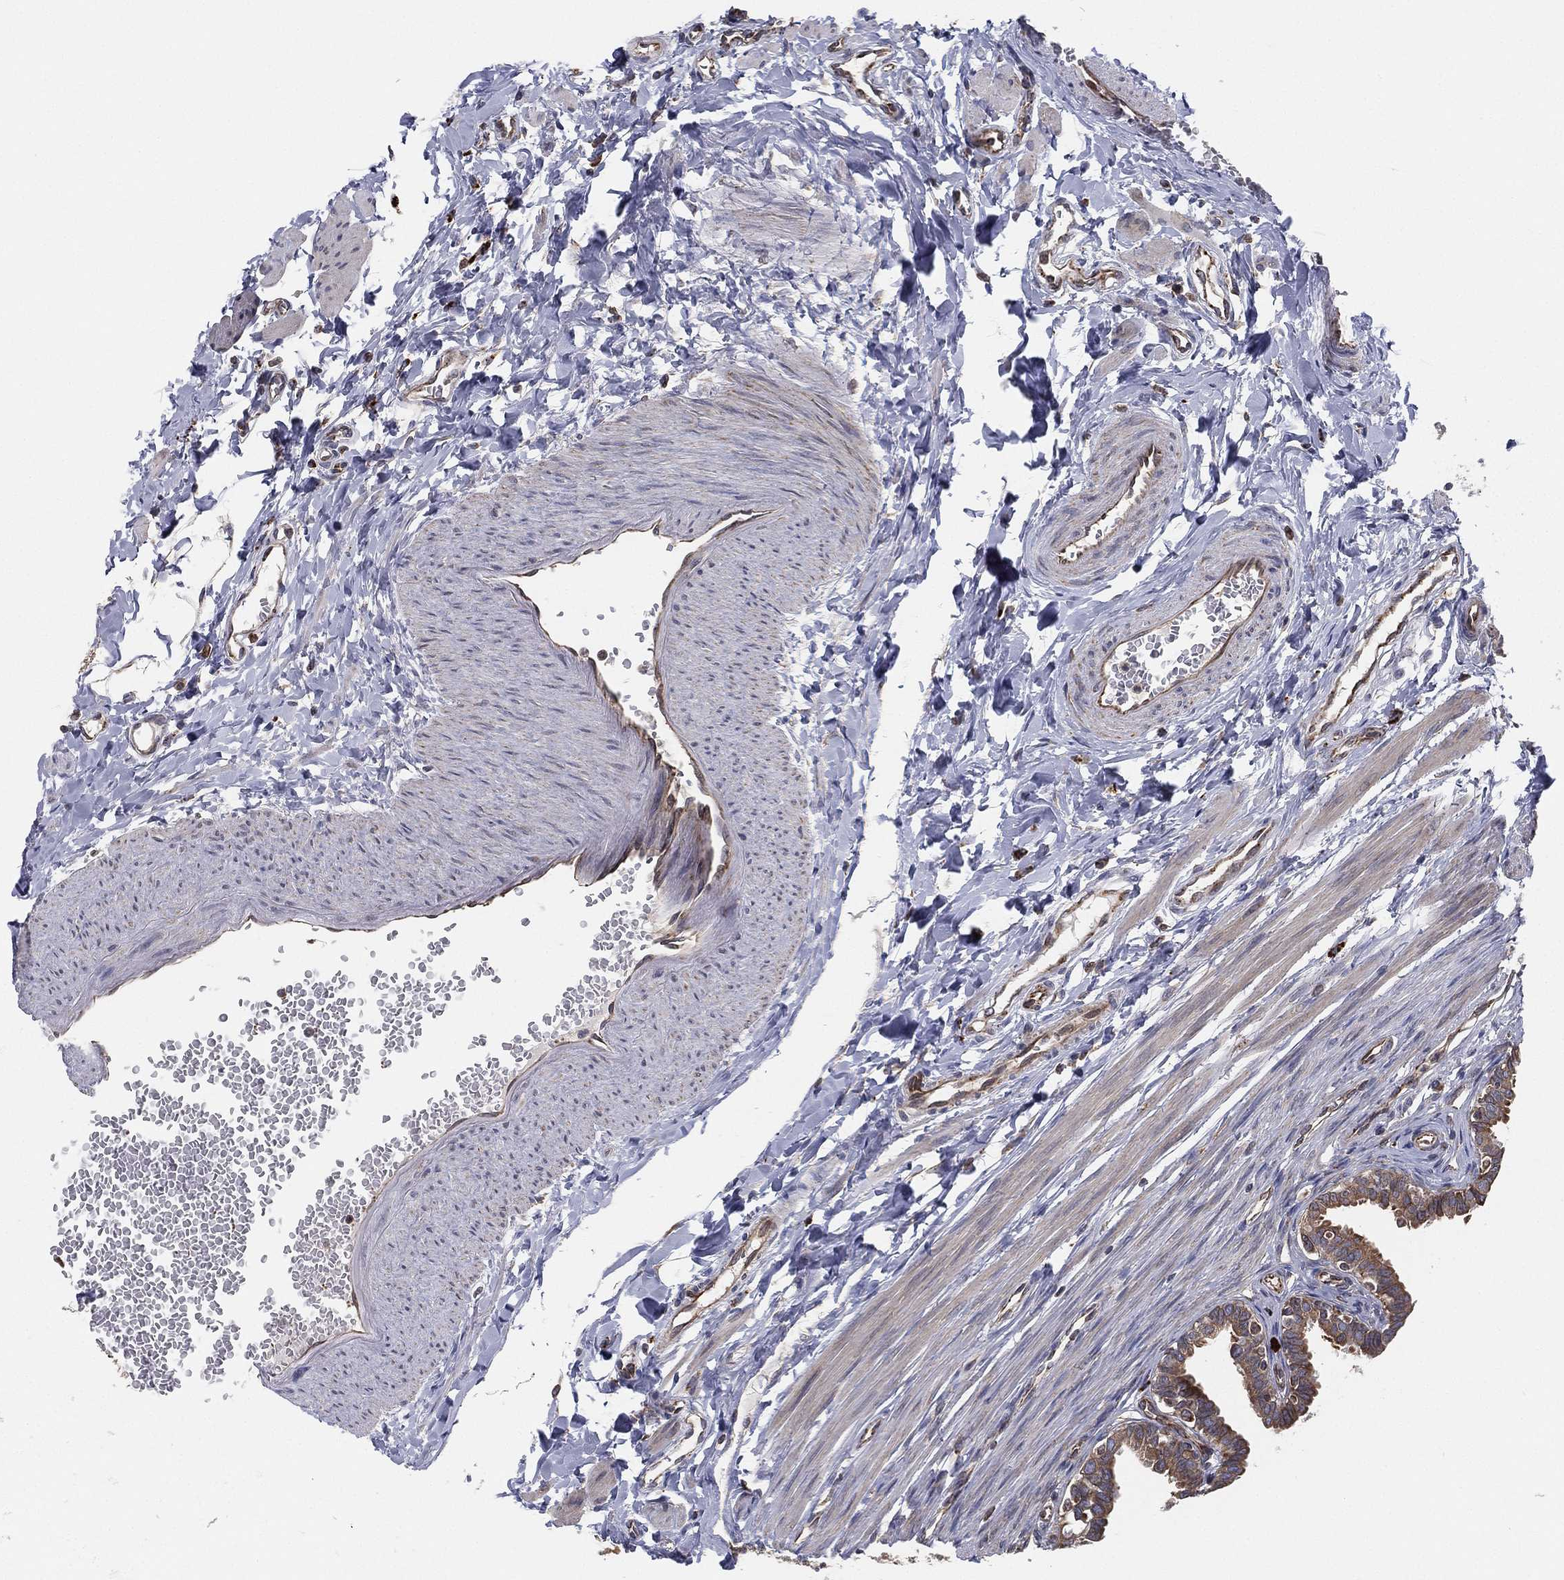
{"staining": {"intensity": "moderate", "quantity": ">75%", "location": "cytoplasmic/membranous"}, "tissue": "fallopian tube", "cell_type": "Glandular cells", "image_type": "normal", "snomed": [{"axis": "morphology", "description": "Normal tissue, NOS"}, {"axis": "topography", "description": "Fallopian tube"}], "caption": "Immunohistochemical staining of benign human fallopian tube shows medium levels of moderate cytoplasmic/membranous expression in approximately >75% of glandular cells.", "gene": "CYB5B", "patient": {"sex": "female", "age": 36}}